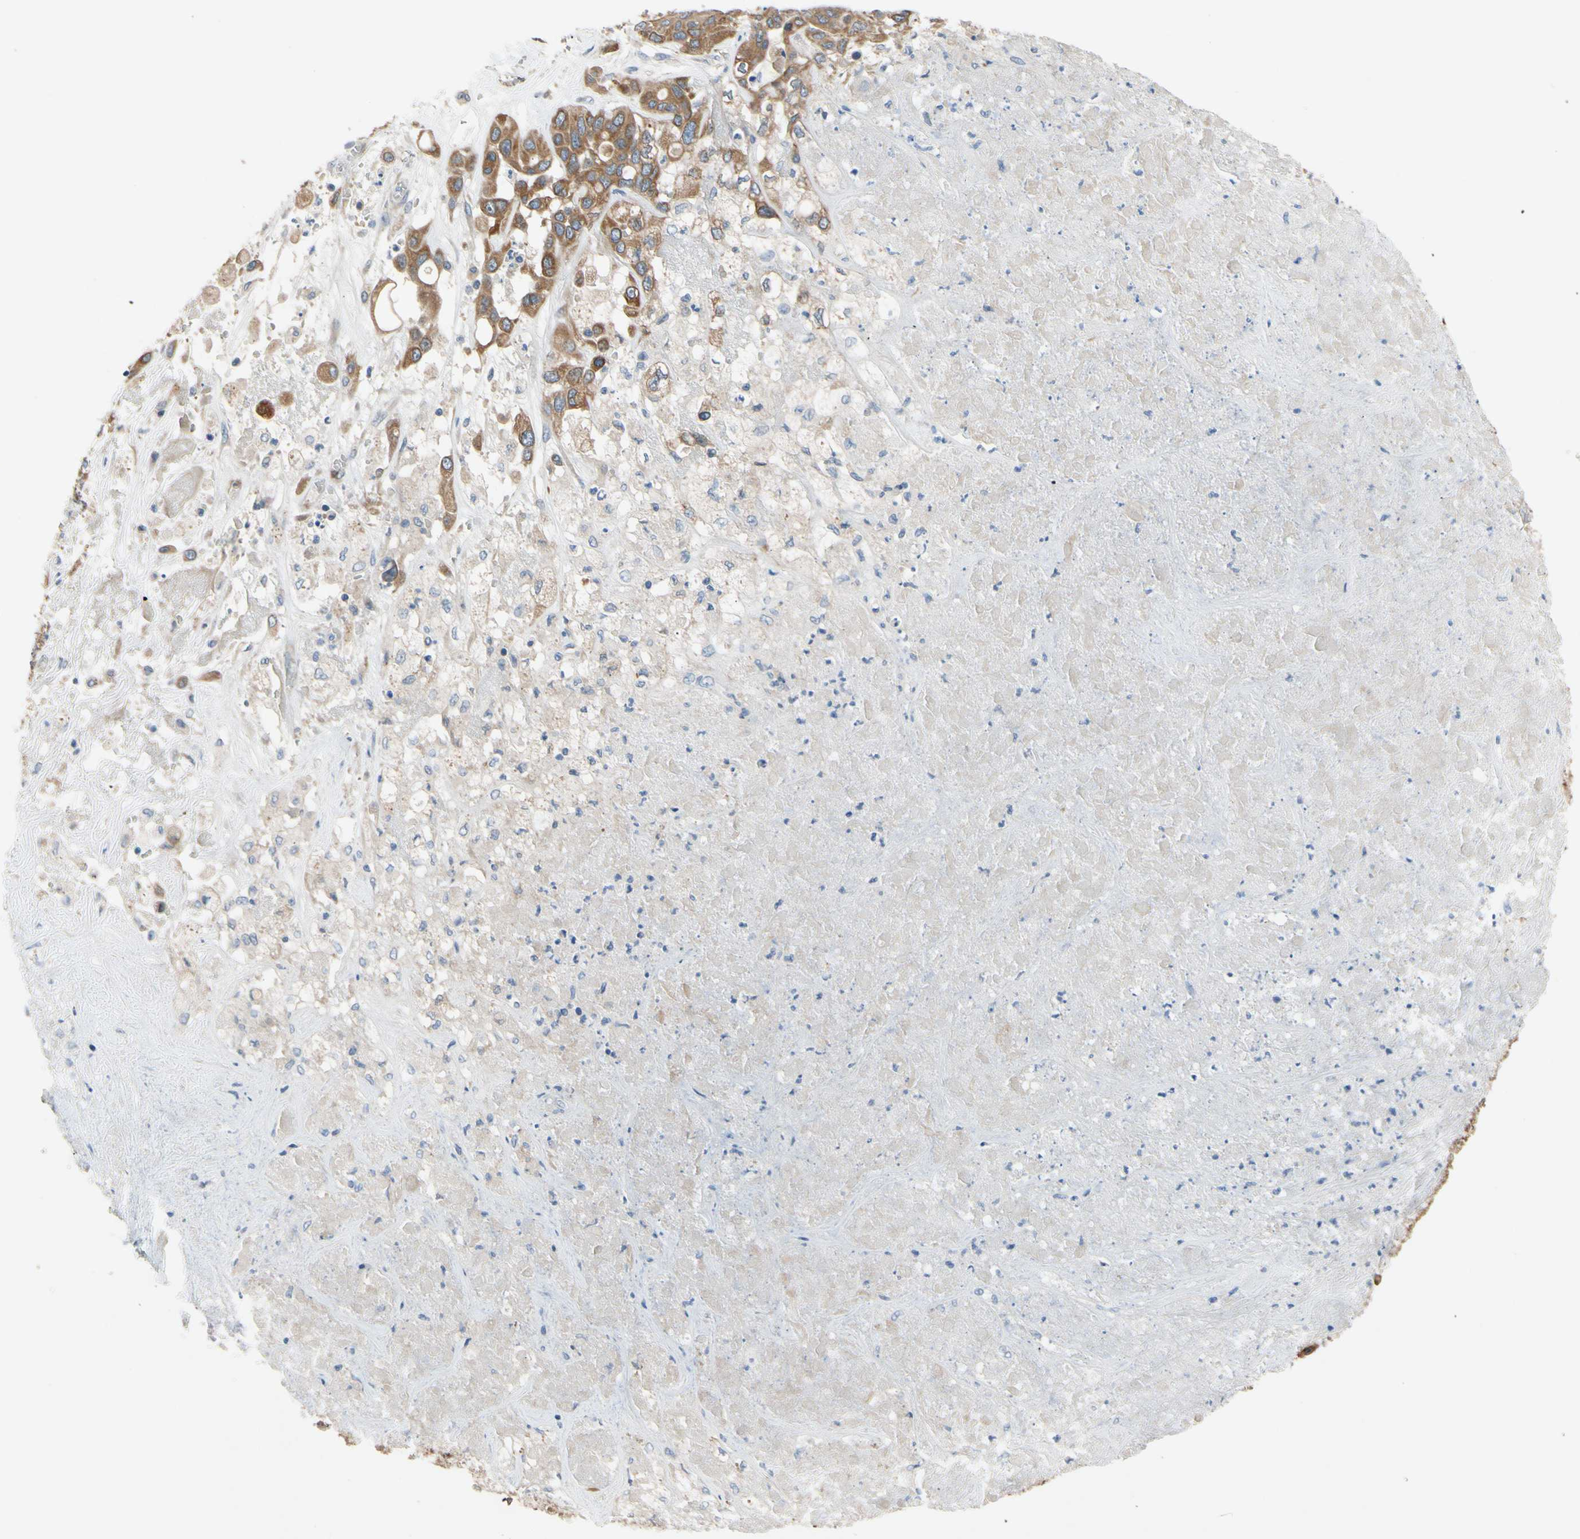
{"staining": {"intensity": "moderate", "quantity": ">75%", "location": "cytoplasmic/membranous"}, "tissue": "liver cancer", "cell_type": "Tumor cells", "image_type": "cancer", "snomed": [{"axis": "morphology", "description": "Cholangiocarcinoma"}, {"axis": "topography", "description": "Liver"}], "caption": "Immunohistochemical staining of liver cancer (cholangiocarcinoma) exhibits medium levels of moderate cytoplasmic/membranous expression in about >75% of tumor cells.", "gene": "PRXL2A", "patient": {"sex": "female", "age": 52}}